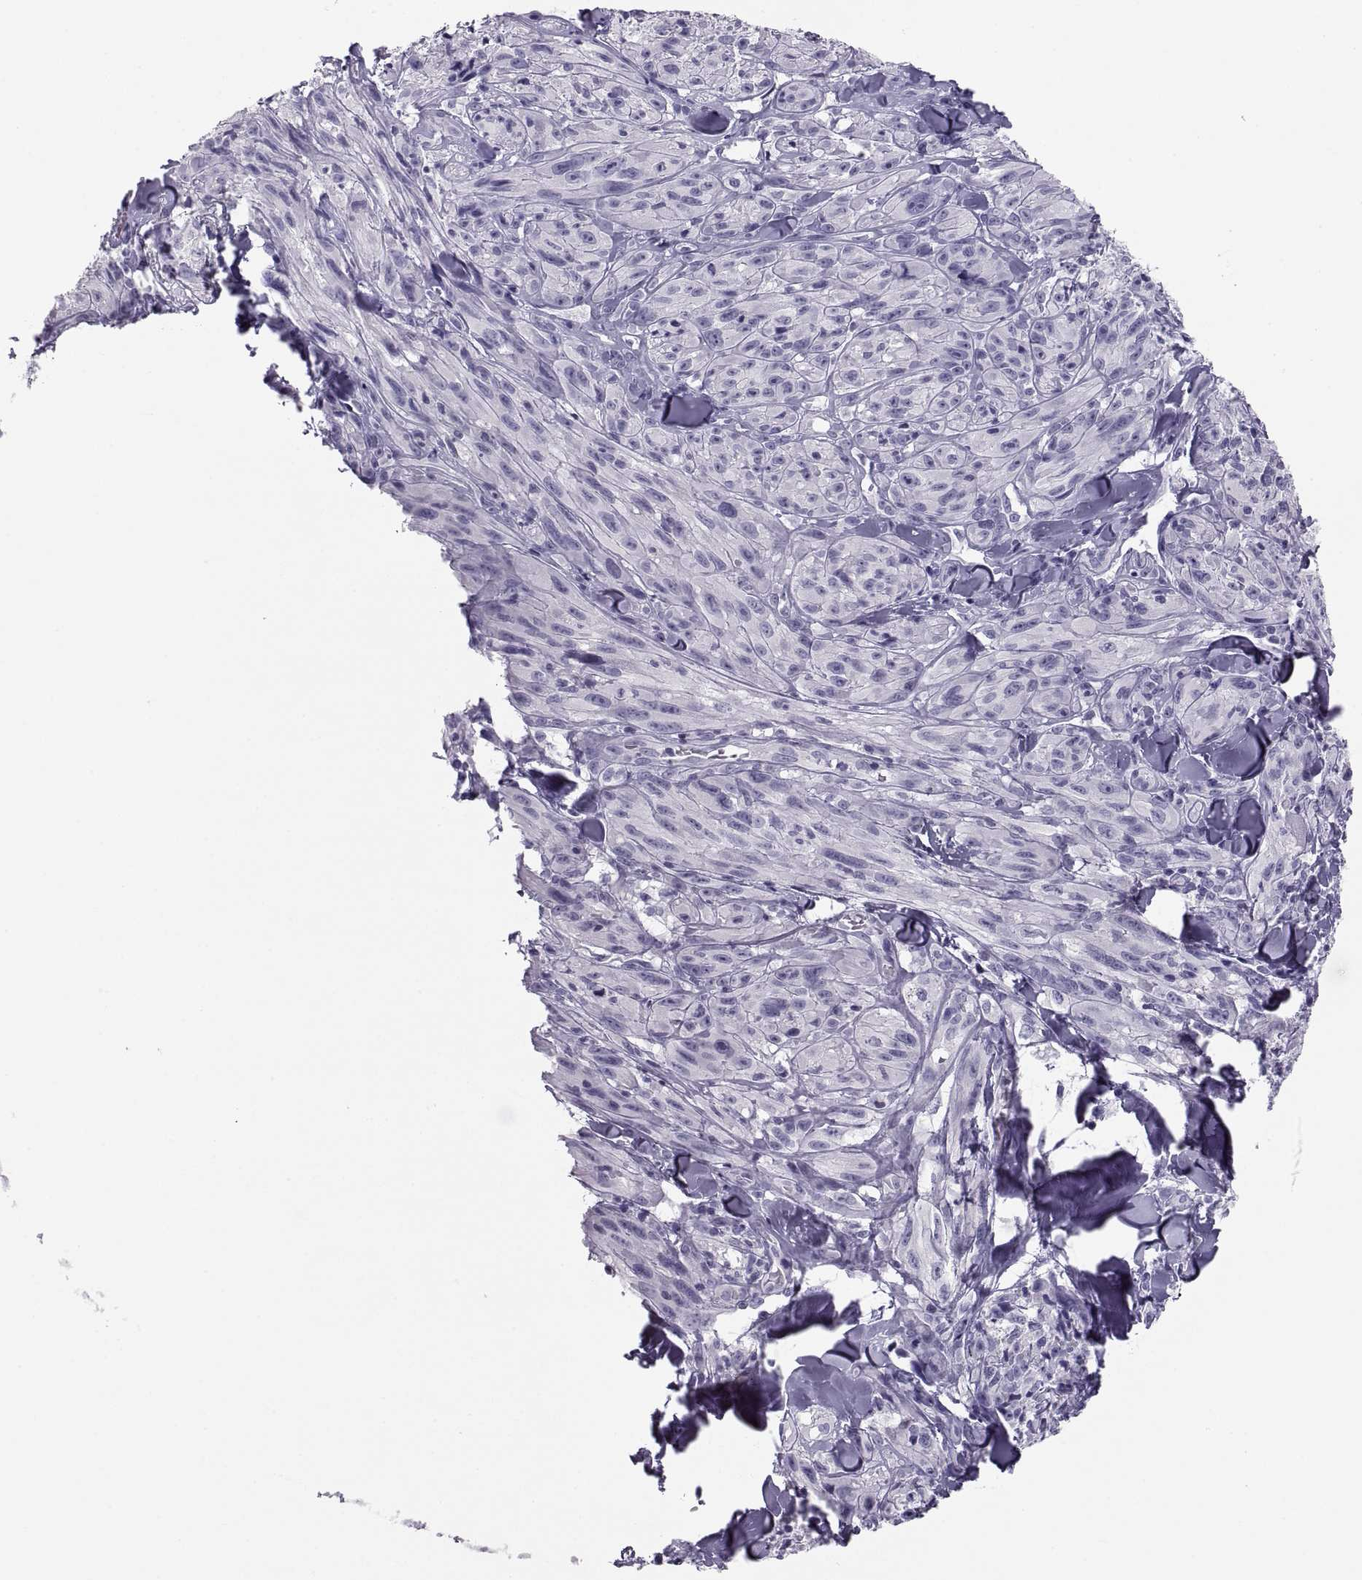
{"staining": {"intensity": "negative", "quantity": "none", "location": "none"}, "tissue": "melanoma", "cell_type": "Tumor cells", "image_type": "cancer", "snomed": [{"axis": "morphology", "description": "Malignant melanoma, NOS"}, {"axis": "topography", "description": "Skin"}], "caption": "This is an IHC image of human melanoma. There is no staining in tumor cells.", "gene": "MAGEB2", "patient": {"sex": "male", "age": 67}}